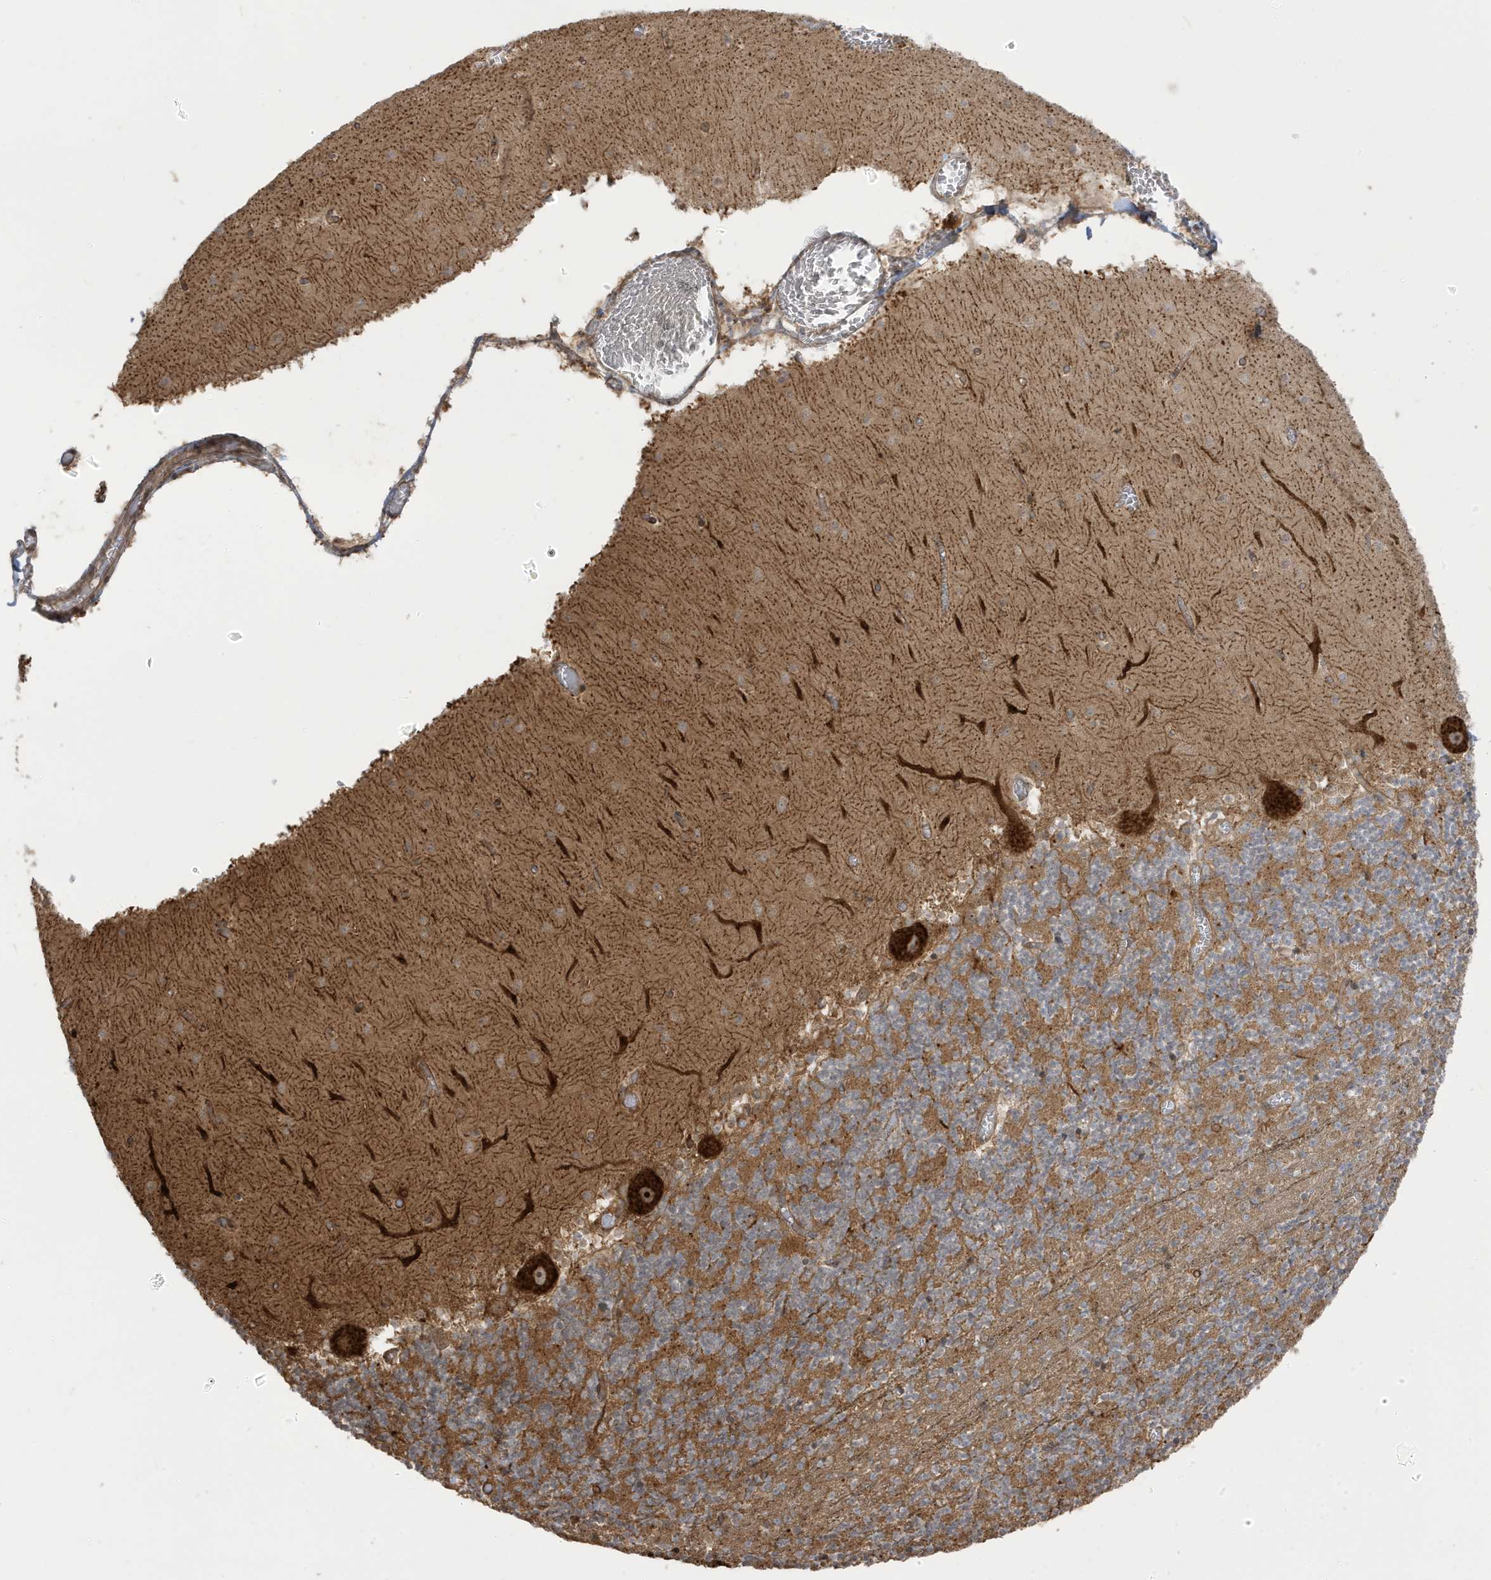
{"staining": {"intensity": "moderate", "quantity": ">75%", "location": "cytoplasmic/membranous"}, "tissue": "cerebellum", "cell_type": "Cells in granular layer", "image_type": "normal", "snomed": [{"axis": "morphology", "description": "Normal tissue, NOS"}, {"axis": "topography", "description": "Cerebellum"}], "caption": "Immunohistochemical staining of benign human cerebellum reveals moderate cytoplasmic/membranous protein staining in about >75% of cells in granular layer.", "gene": "ECM2", "patient": {"sex": "female", "age": 28}}